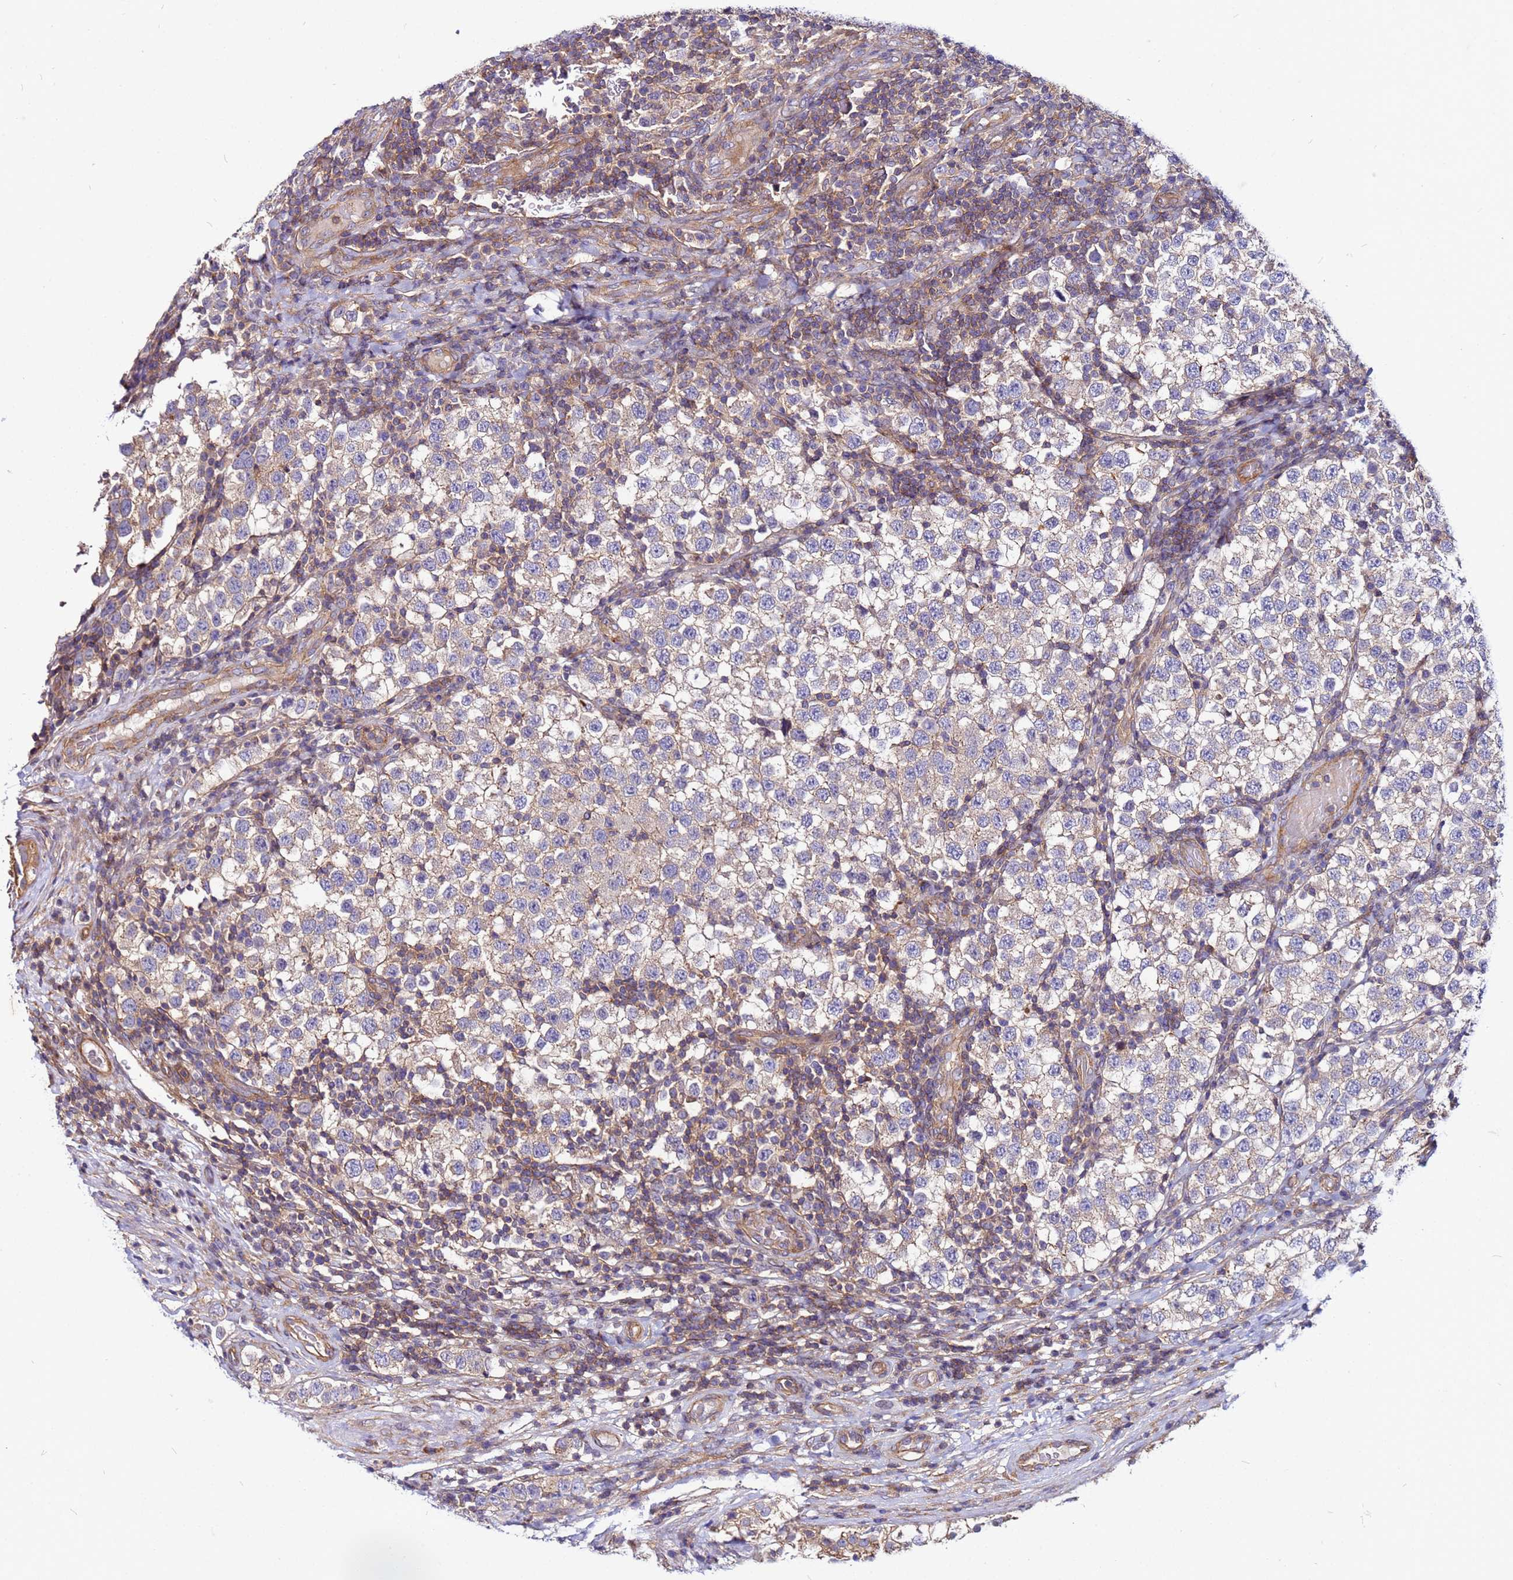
{"staining": {"intensity": "weak", "quantity": "<25%", "location": "cytoplasmic/membranous"}, "tissue": "testis cancer", "cell_type": "Tumor cells", "image_type": "cancer", "snomed": [{"axis": "morphology", "description": "Seminoma, NOS"}, {"axis": "topography", "description": "Testis"}], "caption": "This photomicrograph is of testis cancer (seminoma) stained with immunohistochemistry (IHC) to label a protein in brown with the nuclei are counter-stained blue. There is no staining in tumor cells. The staining is performed using DAB (3,3'-diaminobenzidine) brown chromogen with nuclei counter-stained in using hematoxylin.", "gene": "STK38", "patient": {"sex": "male", "age": 34}}